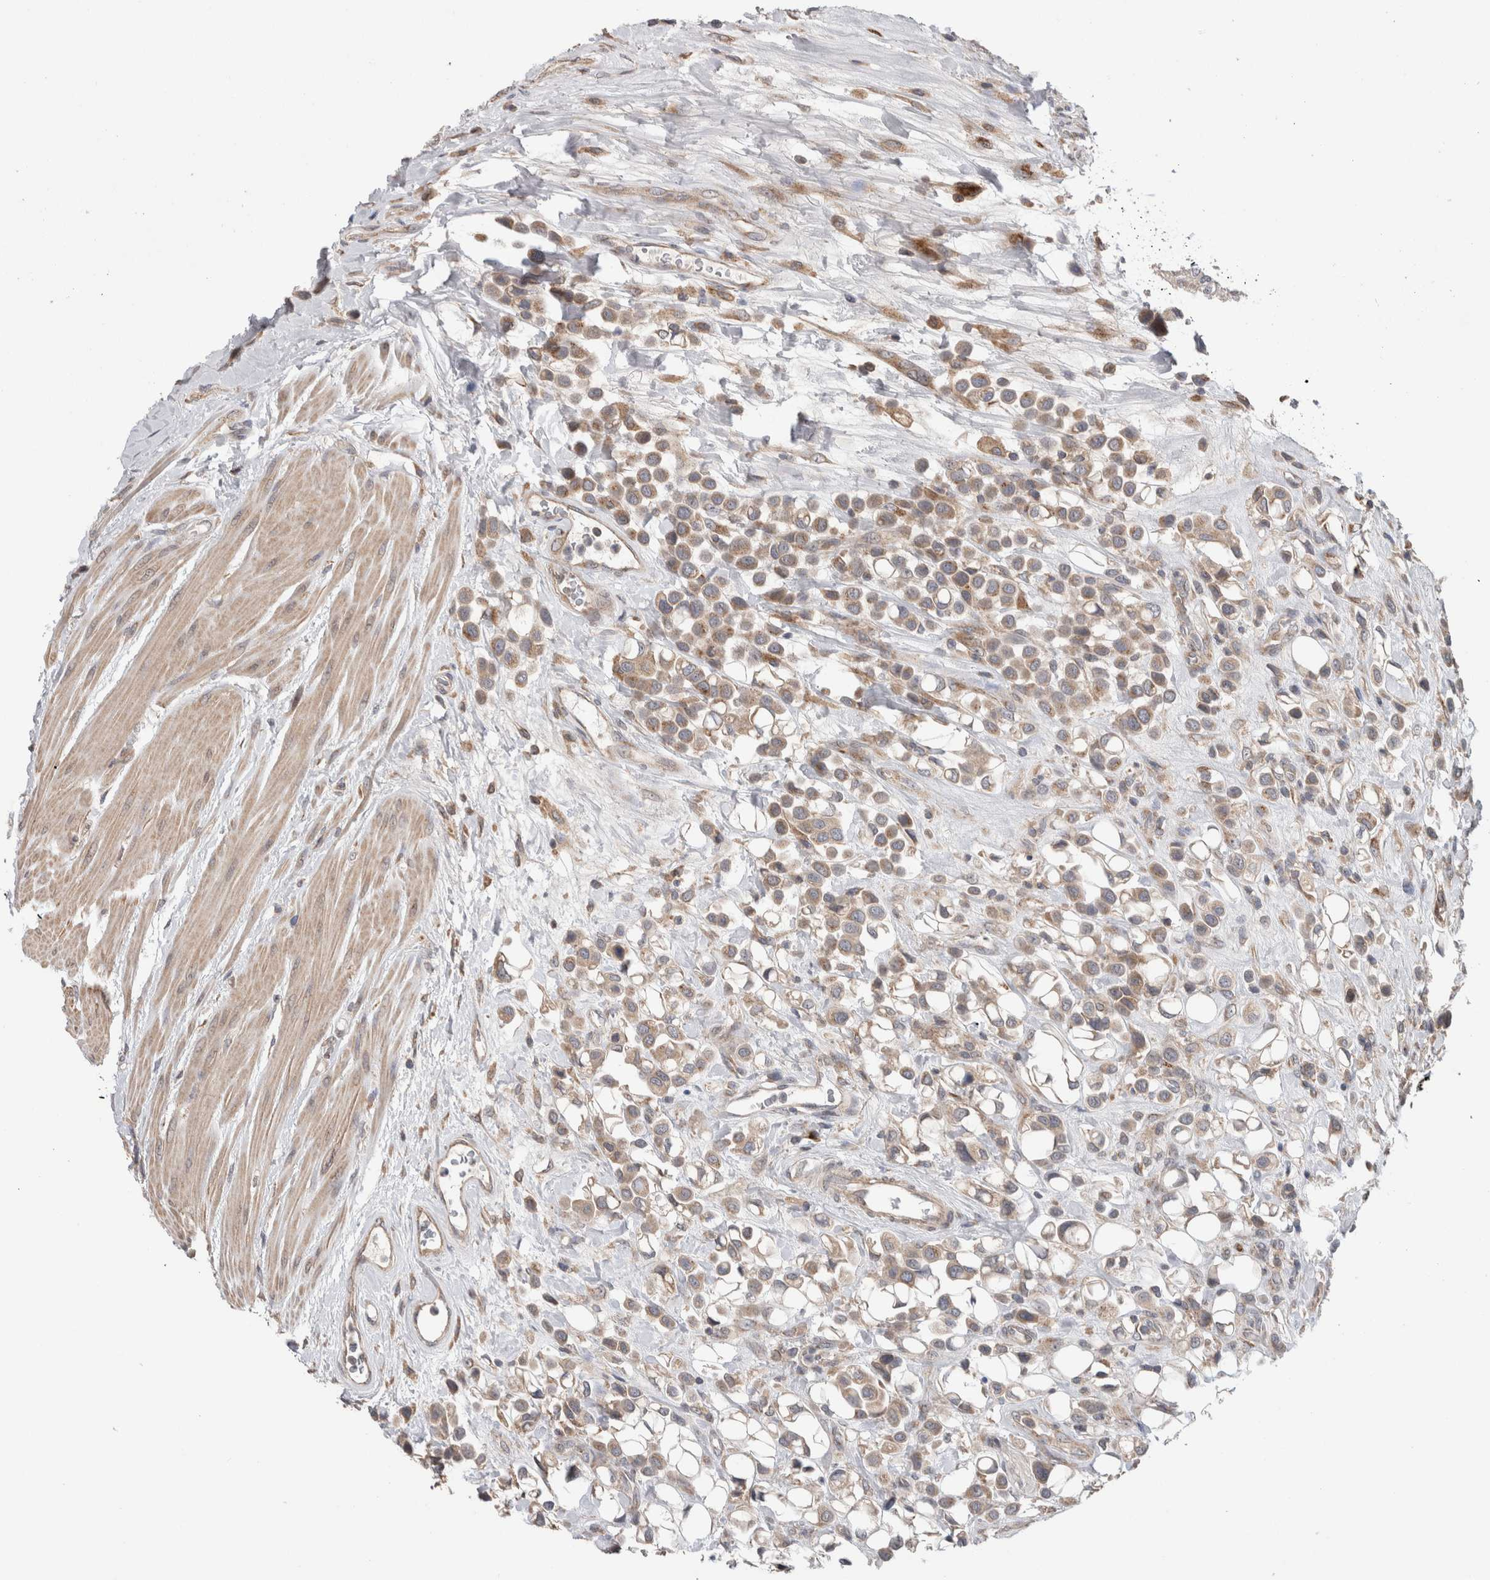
{"staining": {"intensity": "moderate", "quantity": ">75%", "location": "cytoplasmic/membranous"}, "tissue": "urothelial cancer", "cell_type": "Tumor cells", "image_type": "cancer", "snomed": [{"axis": "morphology", "description": "Urothelial carcinoma, High grade"}, {"axis": "topography", "description": "Urinary bladder"}], "caption": "Moderate cytoplasmic/membranous staining is seen in approximately >75% of tumor cells in high-grade urothelial carcinoma. (Stains: DAB in brown, nuclei in blue, Microscopy: brightfield microscopy at high magnification).", "gene": "TRIM5", "patient": {"sex": "male", "age": 50}}